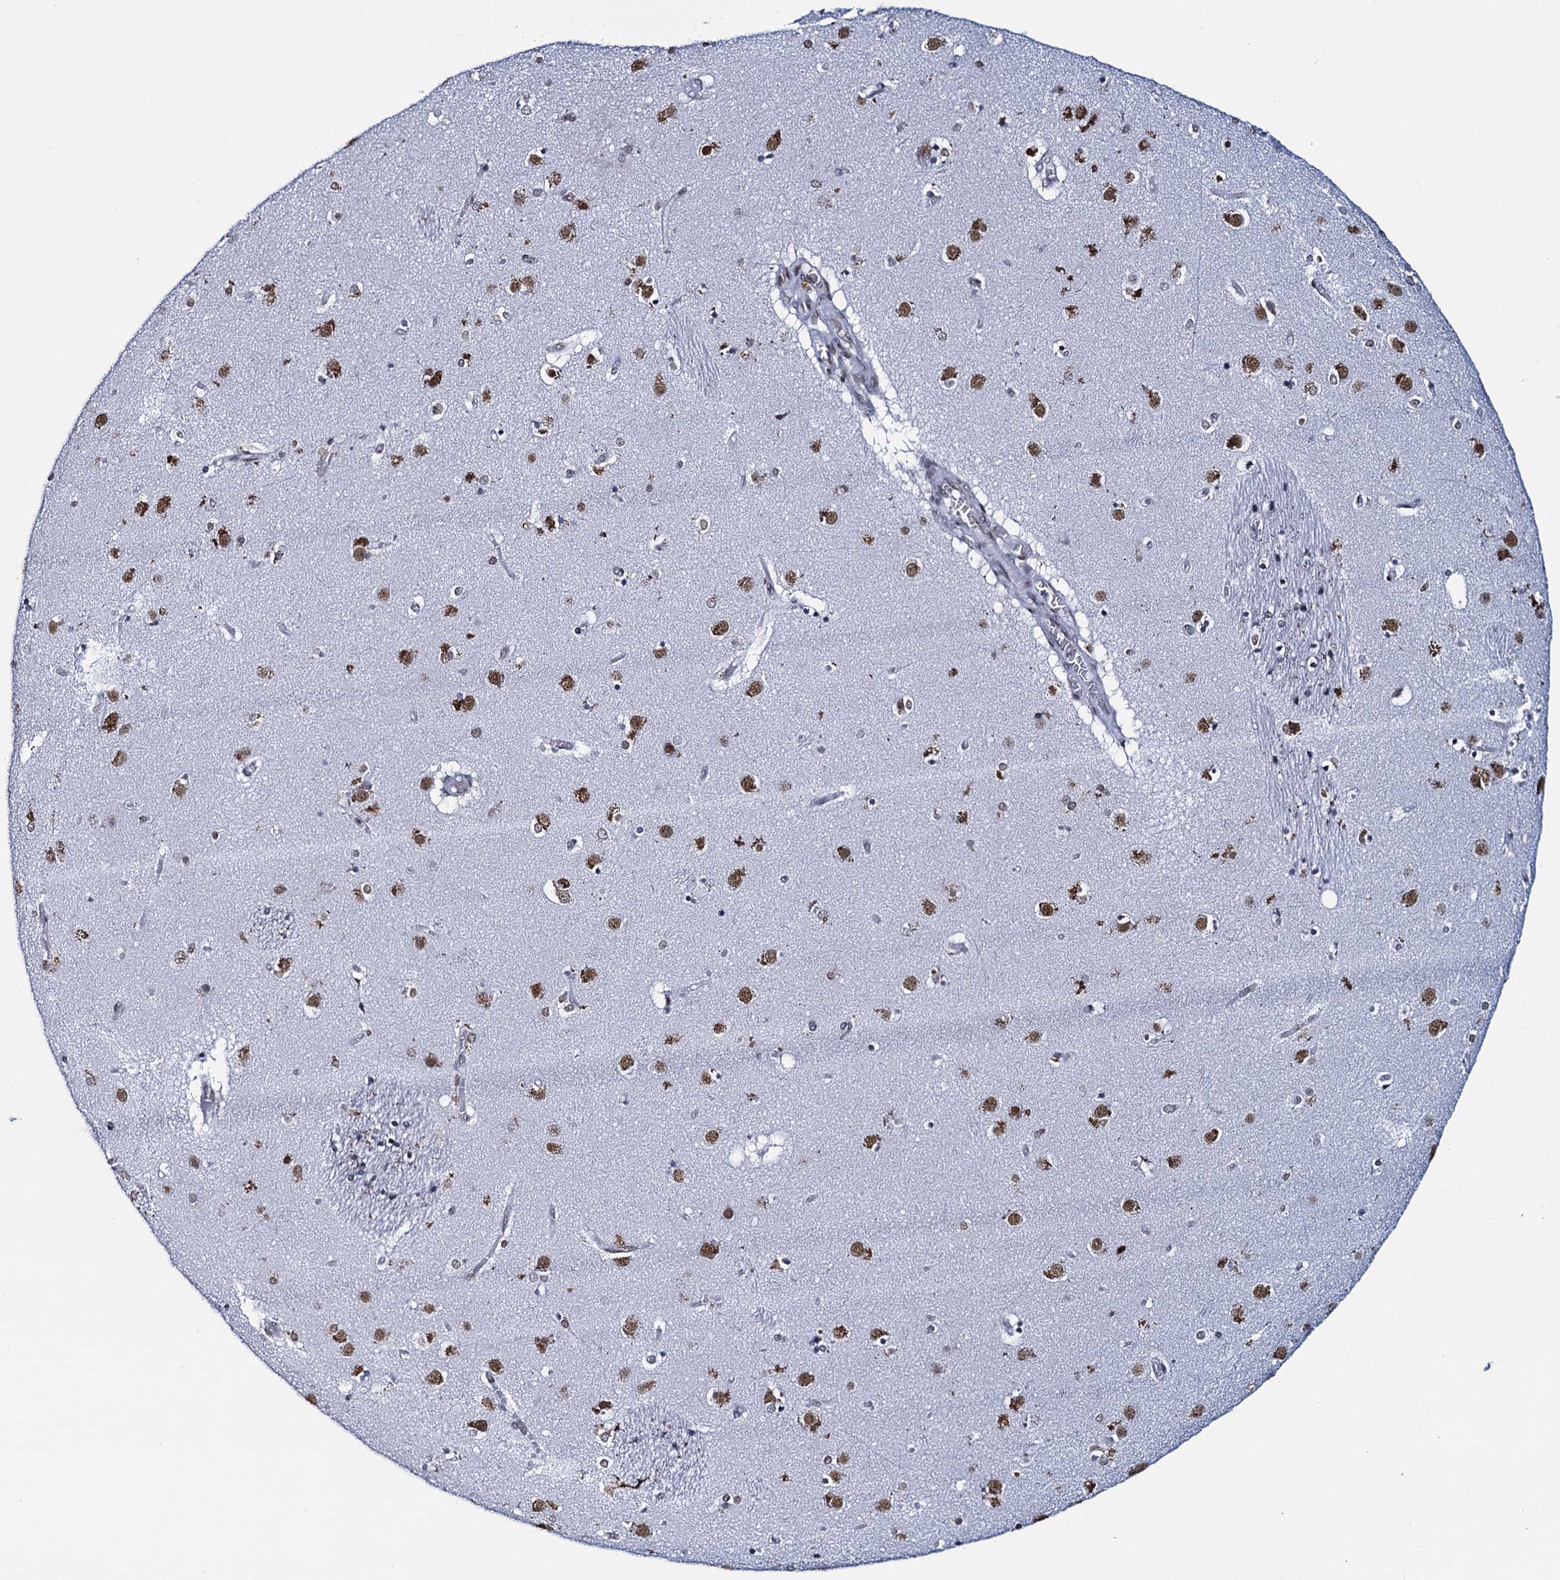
{"staining": {"intensity": "weak", "quantity": "25%-75%", "location": "nuclear"}, "tissue": "caudate", "cell_type": "Glial cells", "image_type": "normal", "snomed": [{"axis": "morphology", "description": "Normal tissue, NOS"}, {"axis": "topography", "description": "Lateral ventricle wall"}], "caption": "DAB immunohistochemical staining of normal caudate exhibits weak nuclear protein staining in approximately 25%-75% of glial cells.", "gene": "HNRNPUL2", "patient": {"sex": "male", "age": 70}}